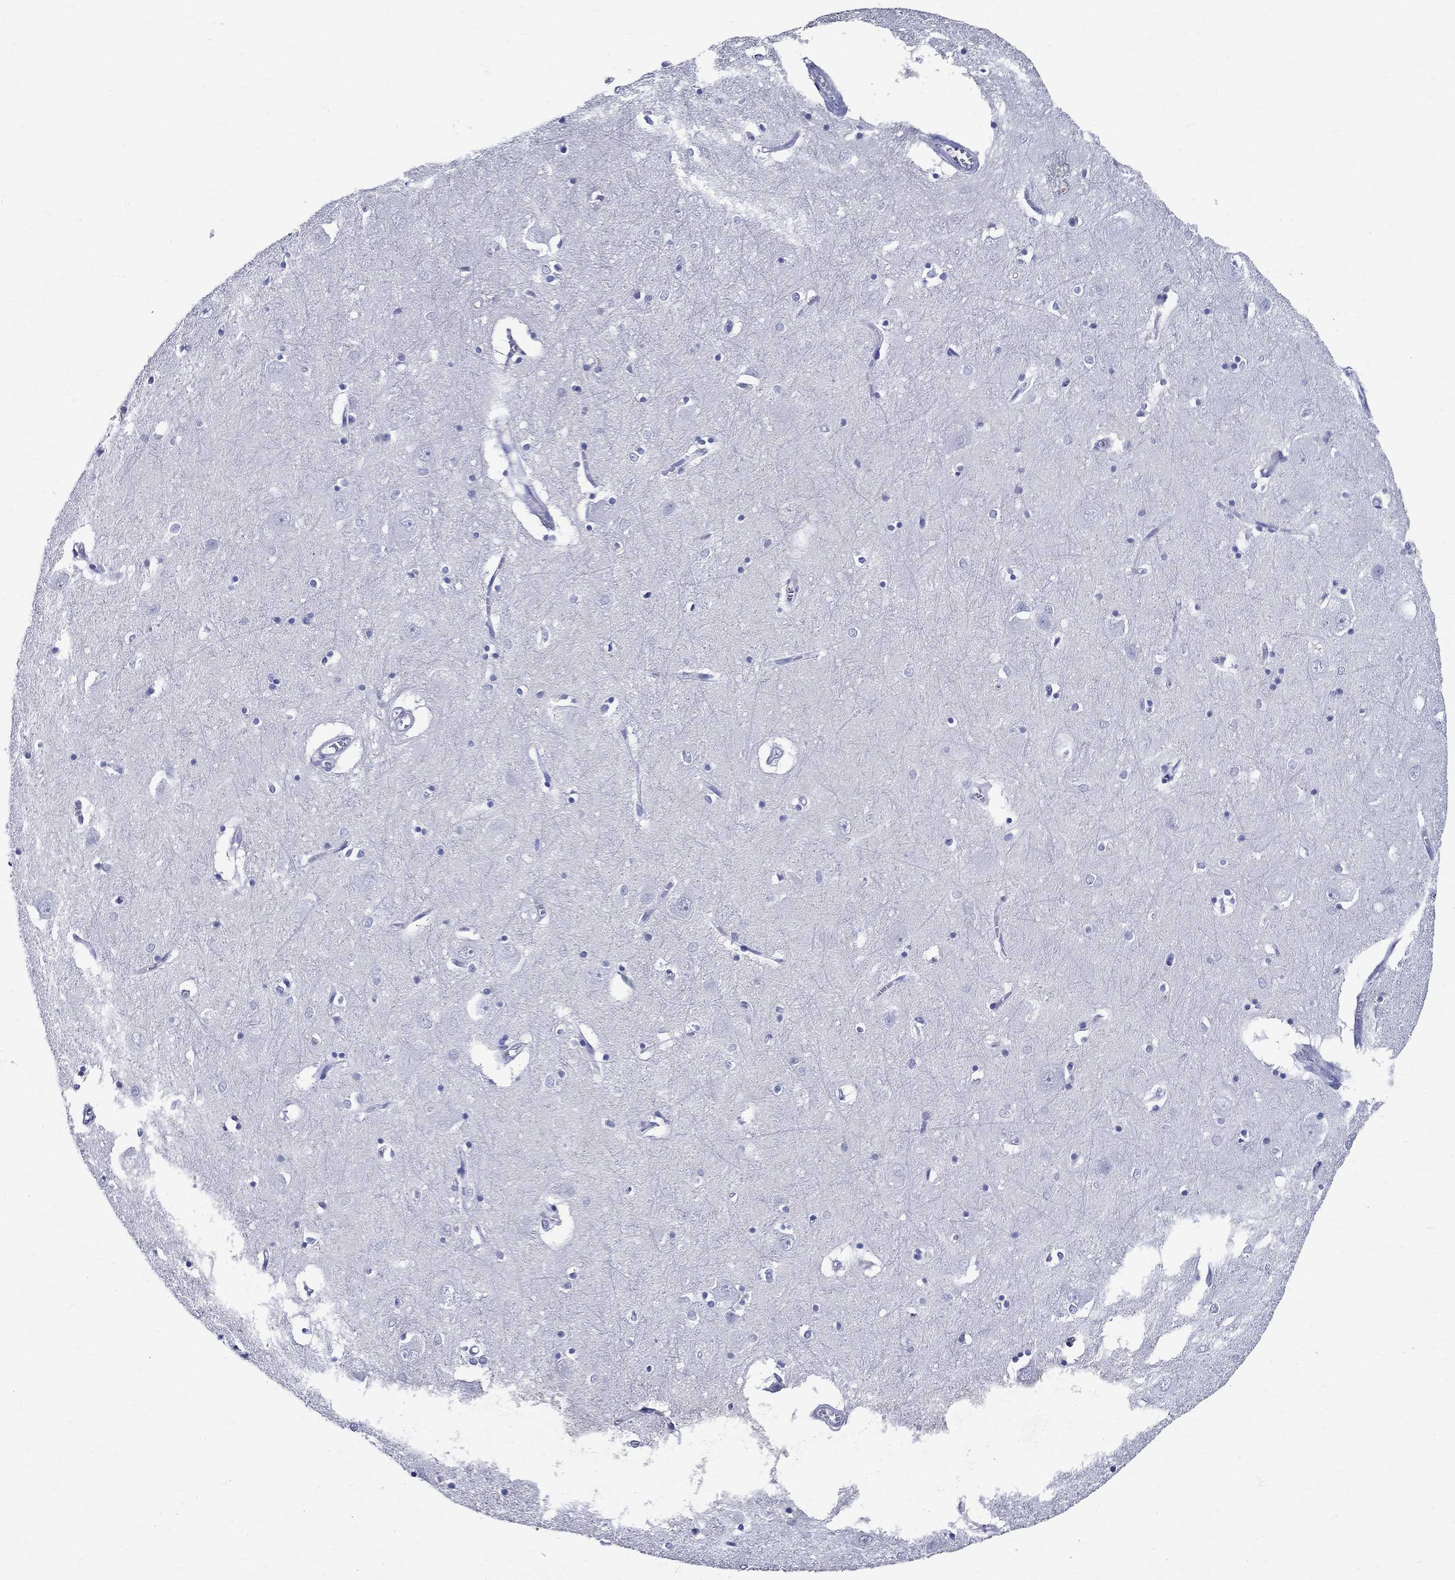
{"staining": {"intensity": "negative", "quantity": "none", "location": "none"}, "tissue": "caudate", "cell_type": "Glial cells", "image_type": "normal", "snomed": [{"axis": "morphology", "description": "Normal tissue, NOS"}, {"axis": "topography", "description": "Lateral ventricle wall"}], "caption": "Immunohistochemical staining of normal caudate shows no significant expression in glial cells.", "gene": "BSPRY", "patient": {"sex": "male", "age": 54}}